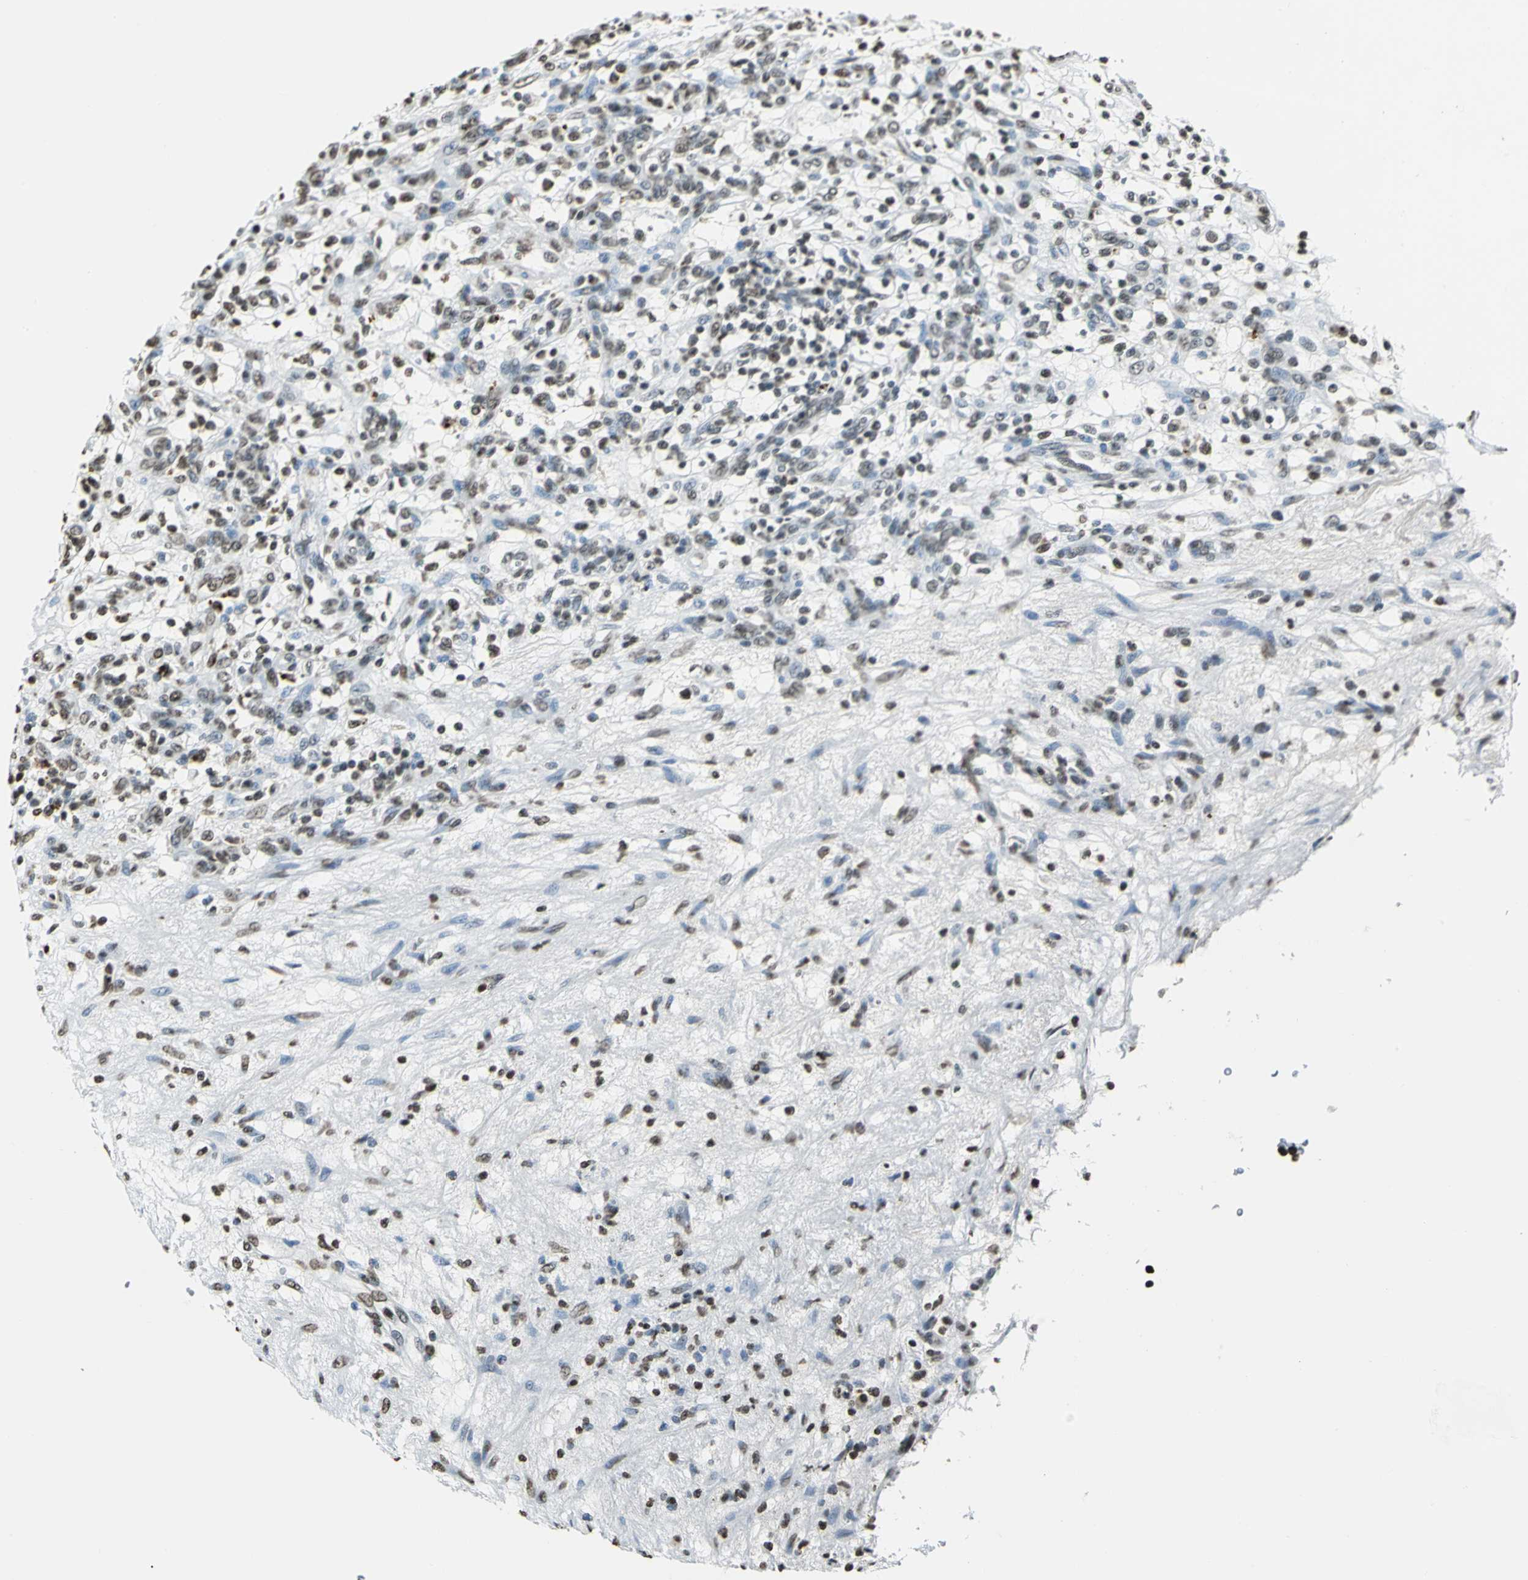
{"staining": {"intensity": "weak", "quantity": "25%-75%", "location": "nuclear"}, "tissue": "renal cancer", "cell_type": "Tumor cells", "image_type": "cancer", "snomed": [{"axis": "morphology", "description": "Adenocarcinoma, NOS"}, {"axis": "topography", "description": "Kidney"}], "caption": "Human renal cancer (adenocarcinoma) stained with a brown dye demonstrates weak nuclear positive expression in about 25%-75% of tumor cells.", "gene": "MCM4", "patient": {"sex": "female", "age": 57}}